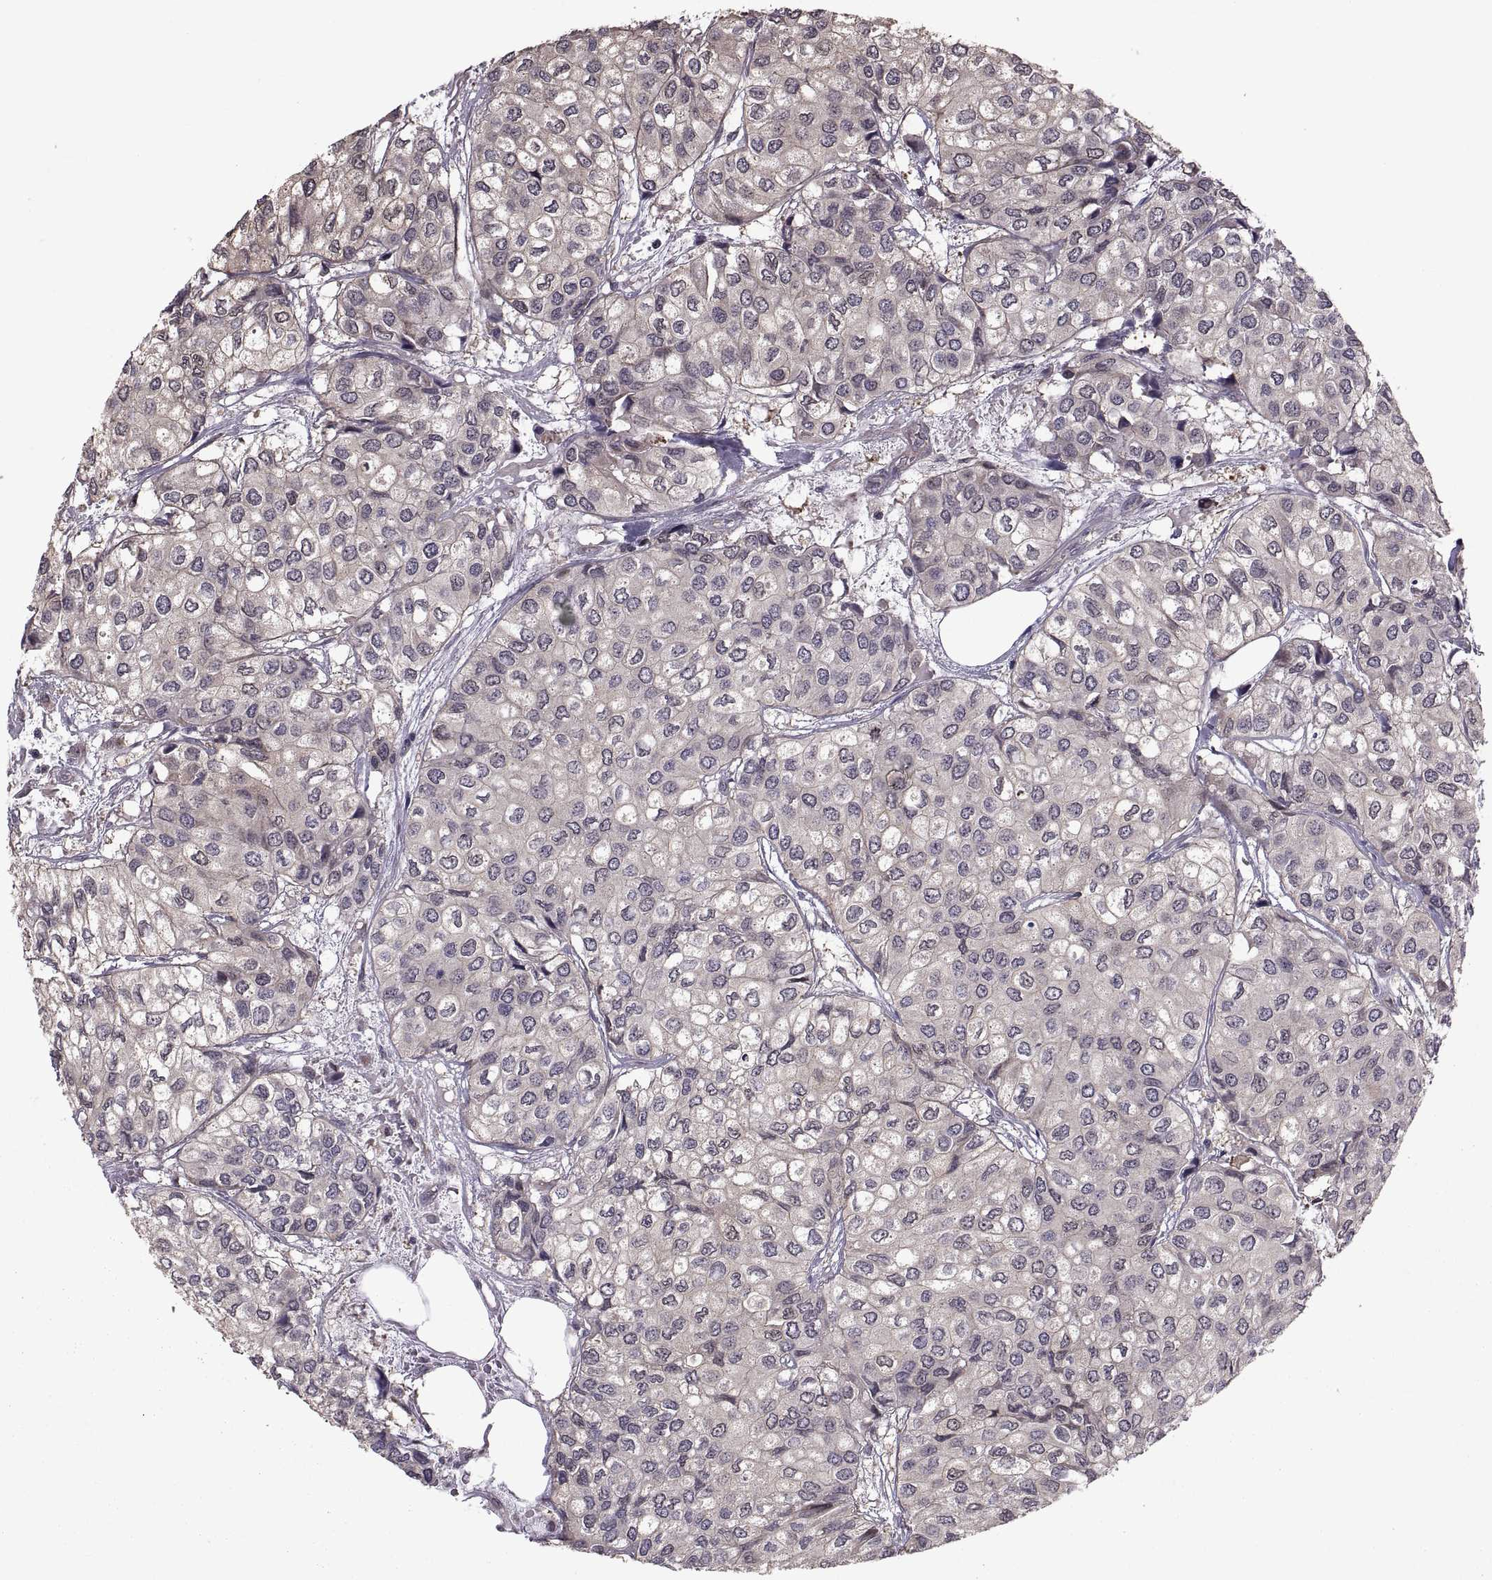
{"staining": {"intensity": "negative", "quantity": "none", "location": "none"}, "tissue": "urothelial cancer", "cell_type": "Tumor cells", "image_type": "cancer", "snomed": [{"axis": "morphology", "description": "Urothelial carcinoma, High grade"}, {"axis": "topography", "description": "Urinary bladder"}], "caption": "Immunohistochemical staining of urothelial carcinoma (high-grade) displays no significant expression in tumor cells.", "gene": "PMM2", "patient": {"sex": "male", "age": 73}}